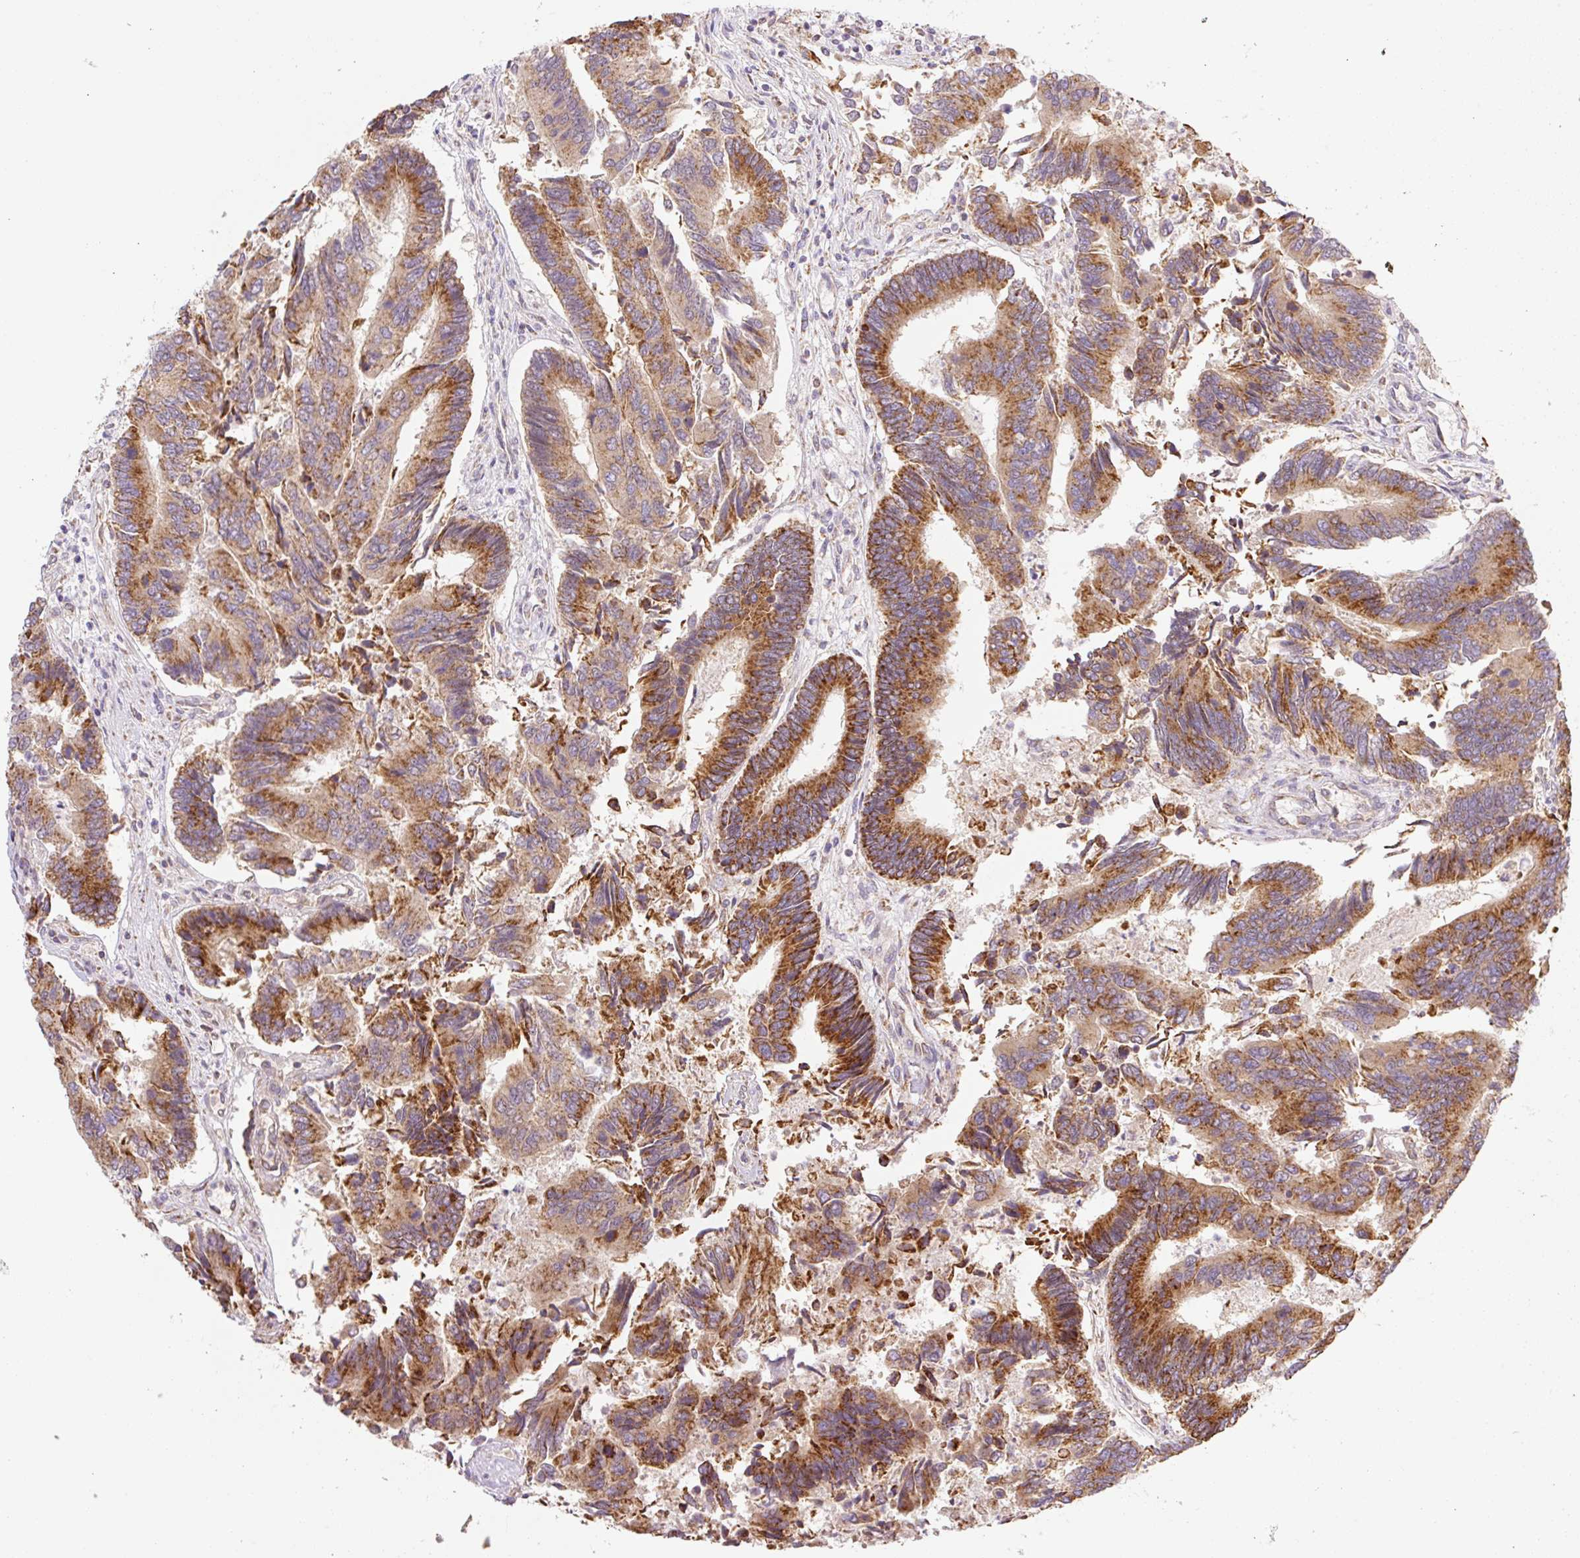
{"staining": {"intensity": "strong", "quantity": ">75%", "location": "cytoplasmic/membranous"}, "tissue": "colorectal cancer", "cell_type": "Tumor cells", "image_type": "cancer", "snomed": [{"axis": "morphology", "description": "Adenocarcinoma, NOS"}, {"axis": "topography", "description": "Colon"}], "caption": "DAB (3,3'-diaminobenzidine) immunohistochemical staining of human colorectal adenocarcinoma demonstrates strong cytoplasmic/membranous protein positivity in about >75% of tumor cells.", "gene": "GOSR2", "patient": {"sex": "female", "age": 67}}